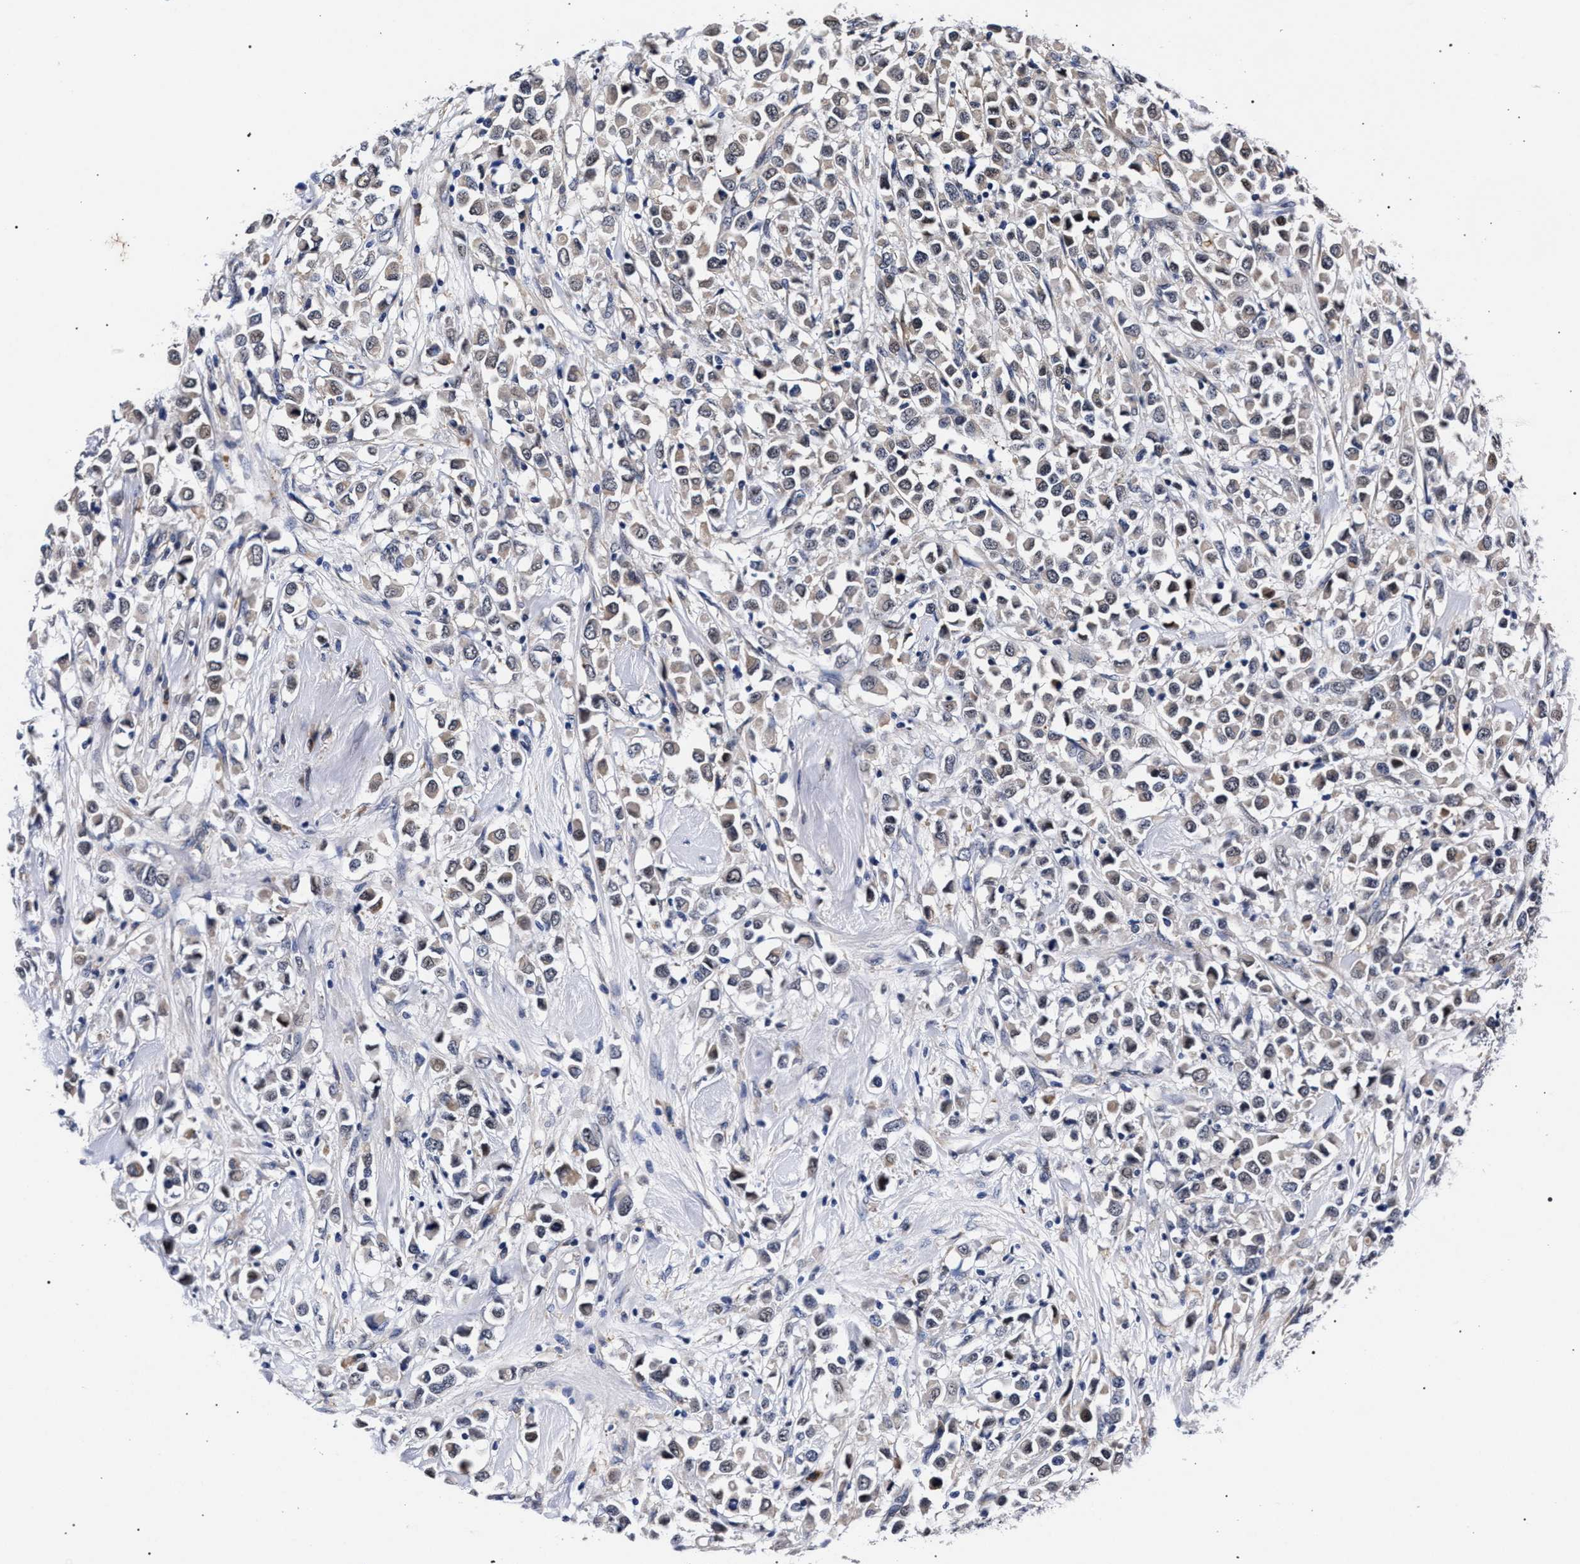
{"staining": {"intensity": "weak", "quantity": "<25%", "location": "cytoplasmic/membranous"}, "tissue": "breast cancer", "cell_type": "Tumor cells", "image_type": "cancer", "snomed": [{"axis": "morphology", "description": "Duct carcinoma"}, {"axis": "topography", "description": "Breast"}], "caption": "A high-resolution image shows immunohistochemistry staining of breast intraductal carcinoma, which shows no significant positivity in tumor cells.", "gene": "ZNF462", "patient": {"sex": "female", "age": 61}}